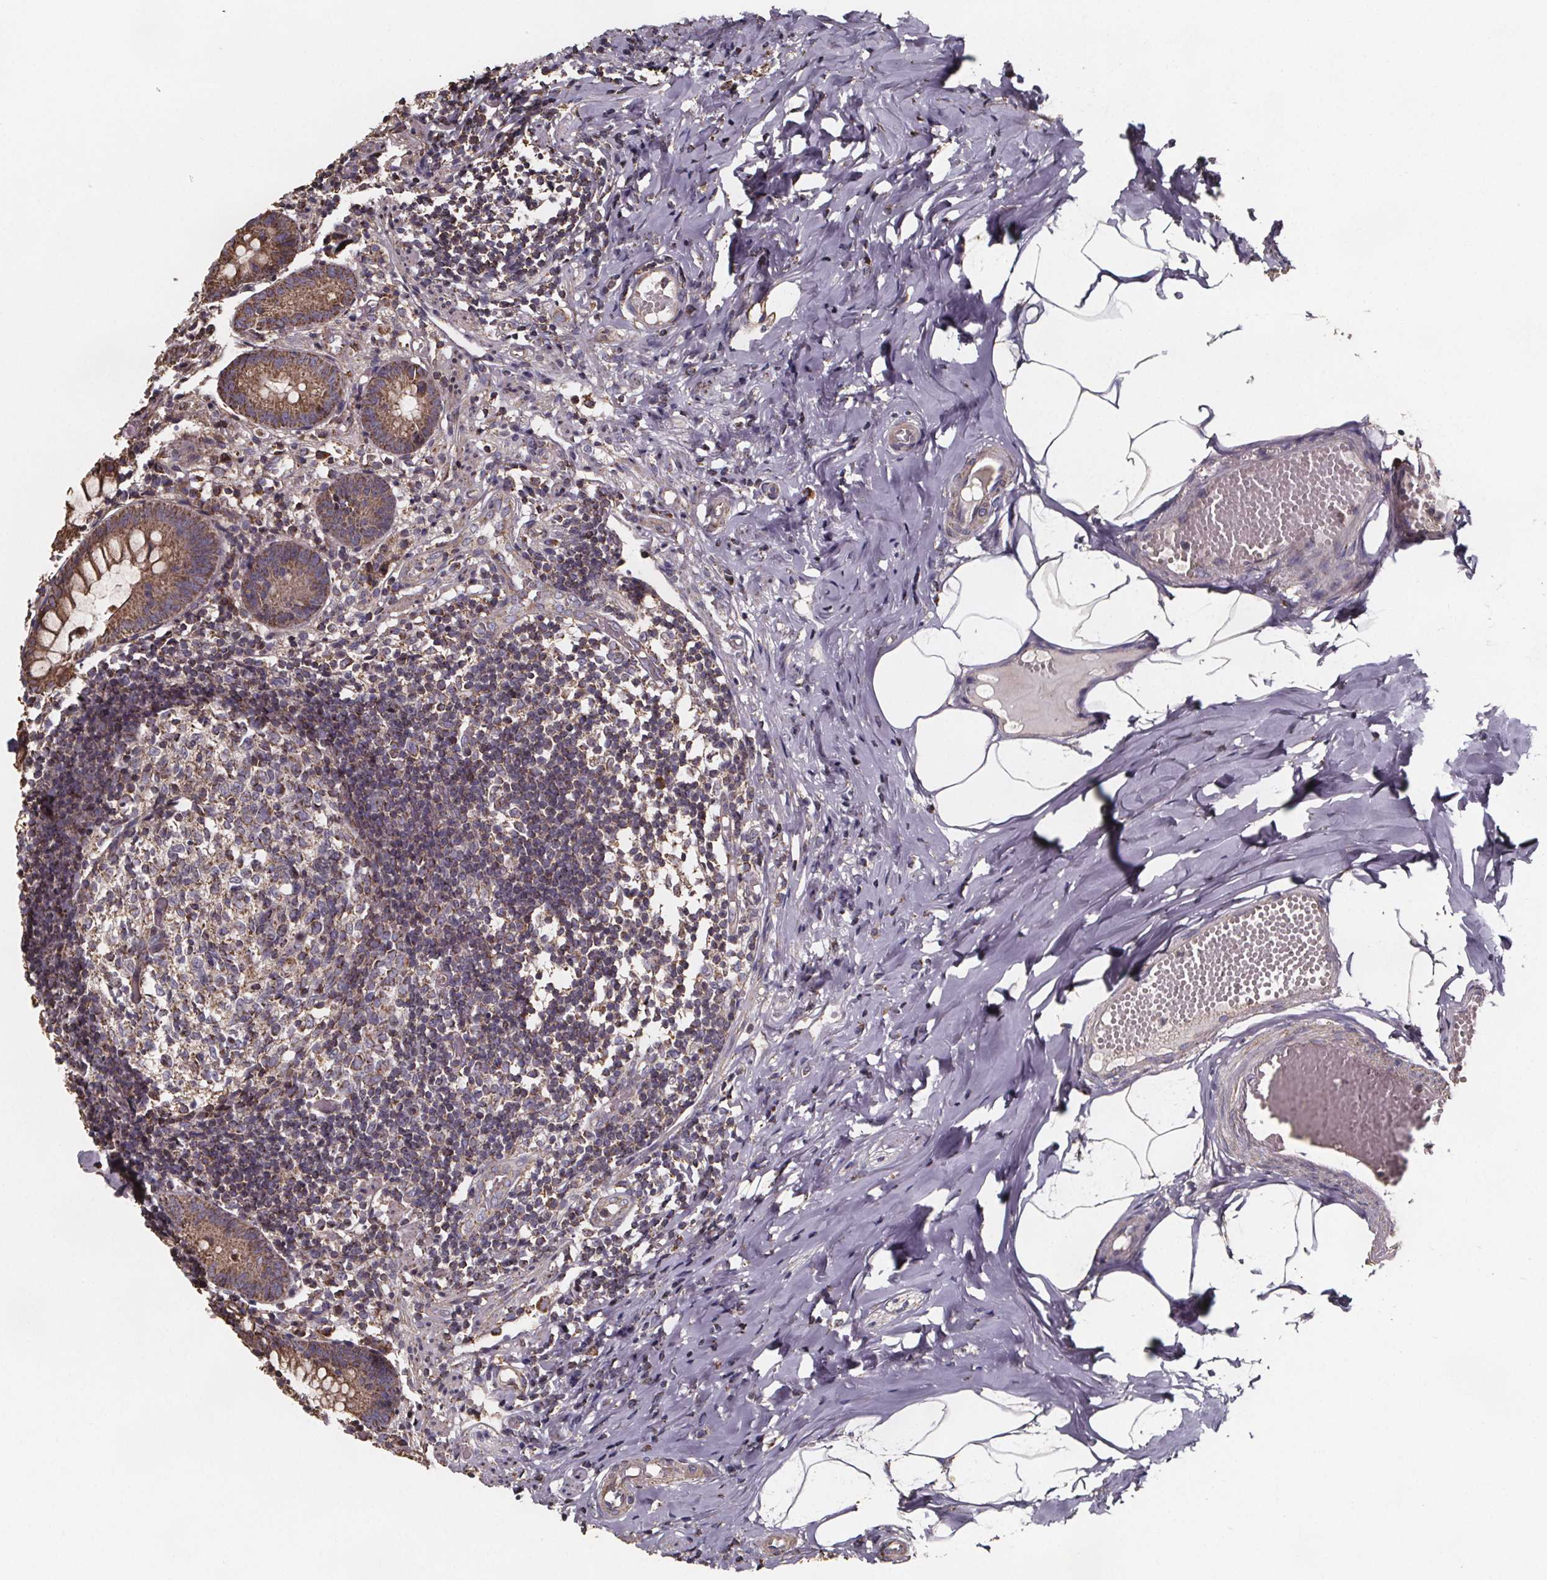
{"staining": {"intensity": "moderate", "quantity": ">75%", "location": "cytoplasmic/membranous"}, "tissue": "appendix", "cell_type": "Glandular cells", "image_type": "normal", "snomed": [{"axis": "morphology", "description": "Normal tissue, NOS"}, {"axis": "topography", "description": "Appendix"}], "caption": "Immunohistochemistry histopathology image of unremarkable human appendix stained for a protein (brown), which exhibits medium levels of moderate cytoplasmic/membranous expression in approximately >75% of glandular cells.", "gene": "SLC35D2", "patient": {"sex": "female", "age": 32}}